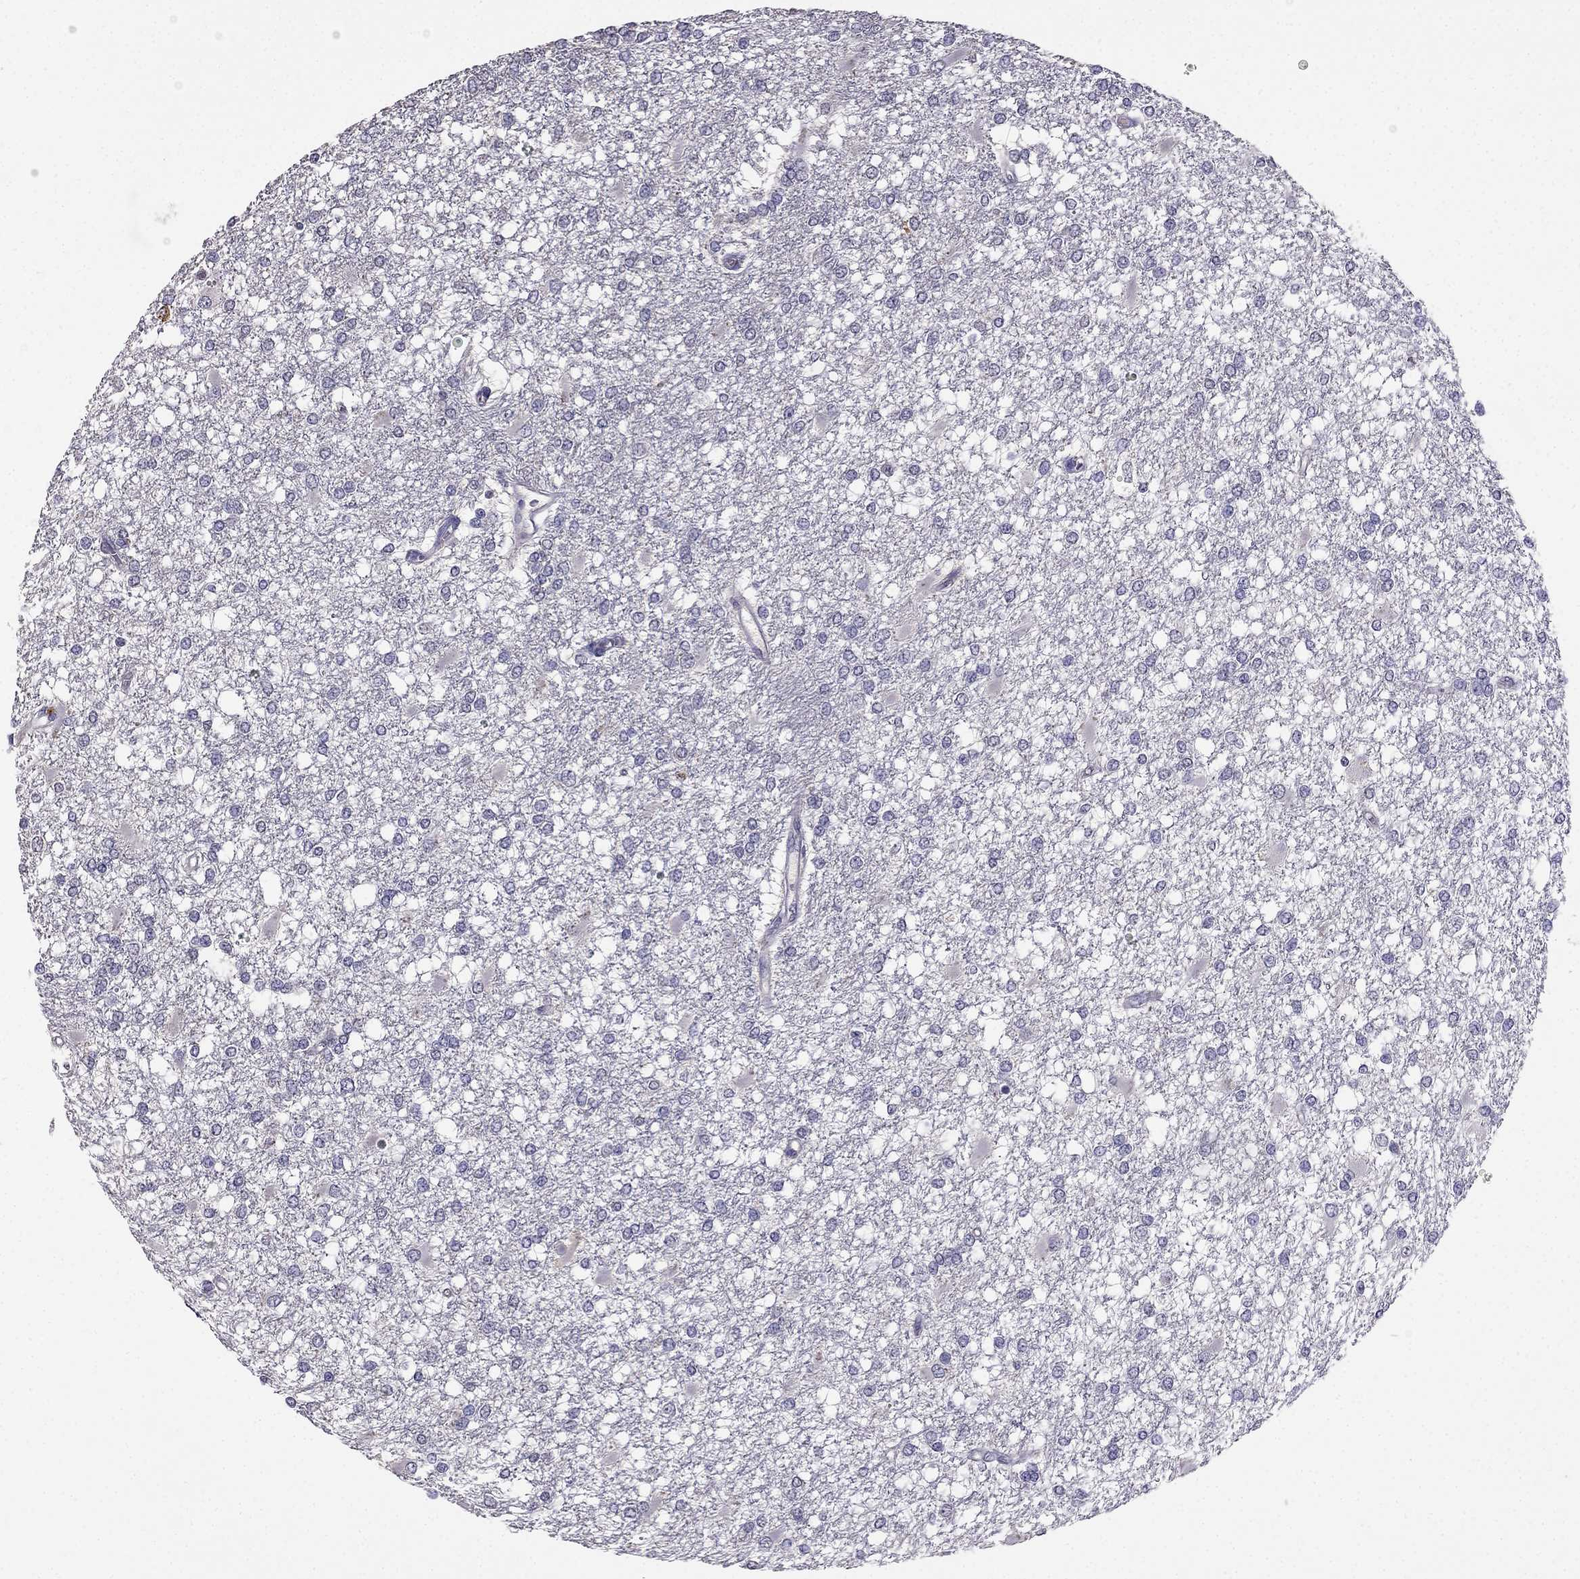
{"staining": {"intensity": "negative", "quantity": "none", "location": "none"}, "tissue": "glioma", "cell_type": "Tumor cells", "image_type": "cancer", "snomed": [{"axis": "morphology", "description": "Glioma, malignant, High grade"}, {"axis": "topography", "description": "Cerebral cortex"}], "caption": "An IHC image of malignant glioma (high-grade) is shown. There is no staining in tumor cells of malignant glioma (high-grade).", "gene": "CDH9", "patient": {"sex": "male", "age": 79}}